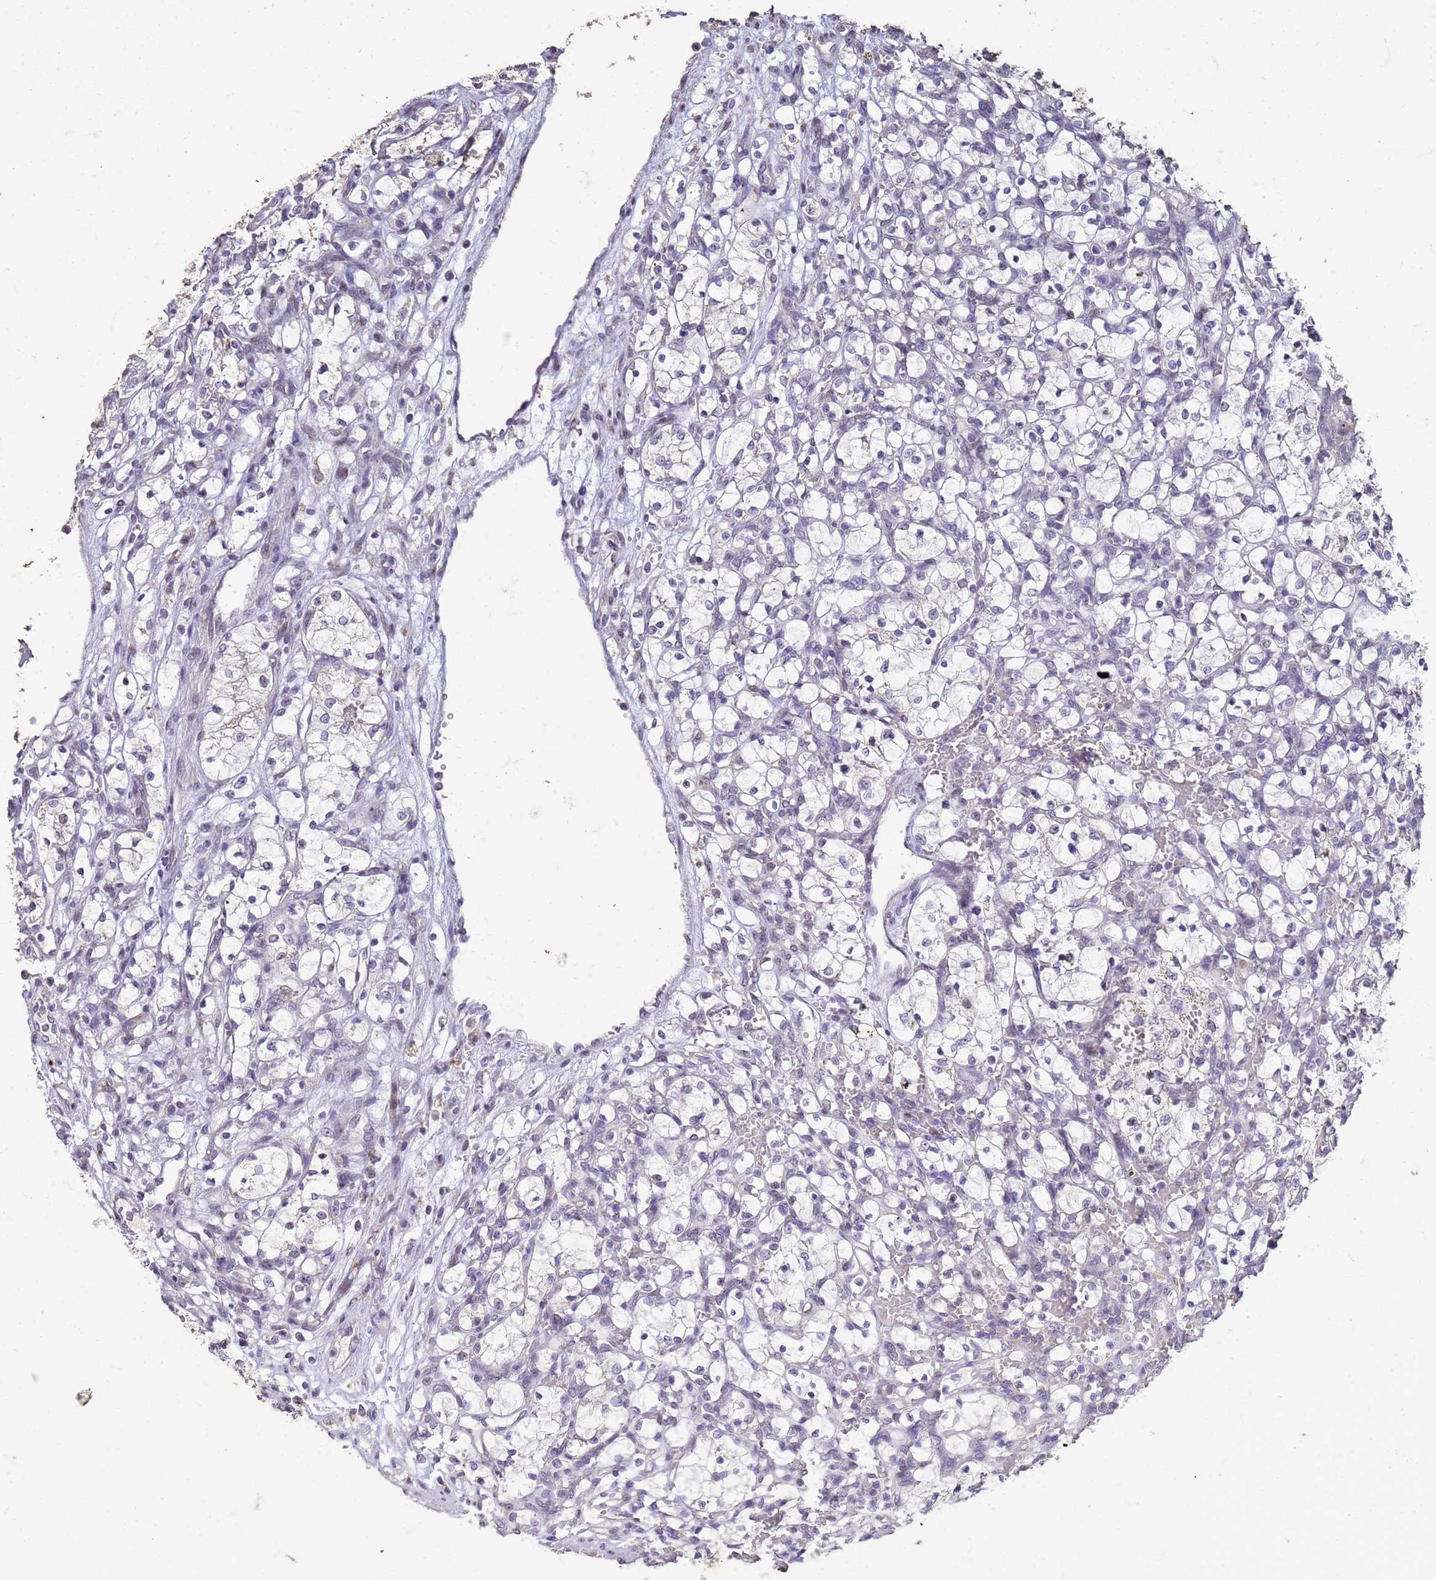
{"staining": {"intensity": "negative", "quantity": "none", "location": "none"}, "tissue": "renal cancer", "cell_type": "Tumor cells", "image_type": "cancer", "snomed": [{"axis": "morphology", "description": "Adenocarcinoma, NOS"}, {"axis": "topography", "description": "Kidney"}], "caption": "Immunohistochemistry micrograph of neoplastic tissue: human adenocarcinoma (renal) stained with DAB displays no significant protein staining in tumor cells. Nuclei are stained in blue.", "gene": "SLC25A15", "patient": {"sex": "female", "age": 69}}